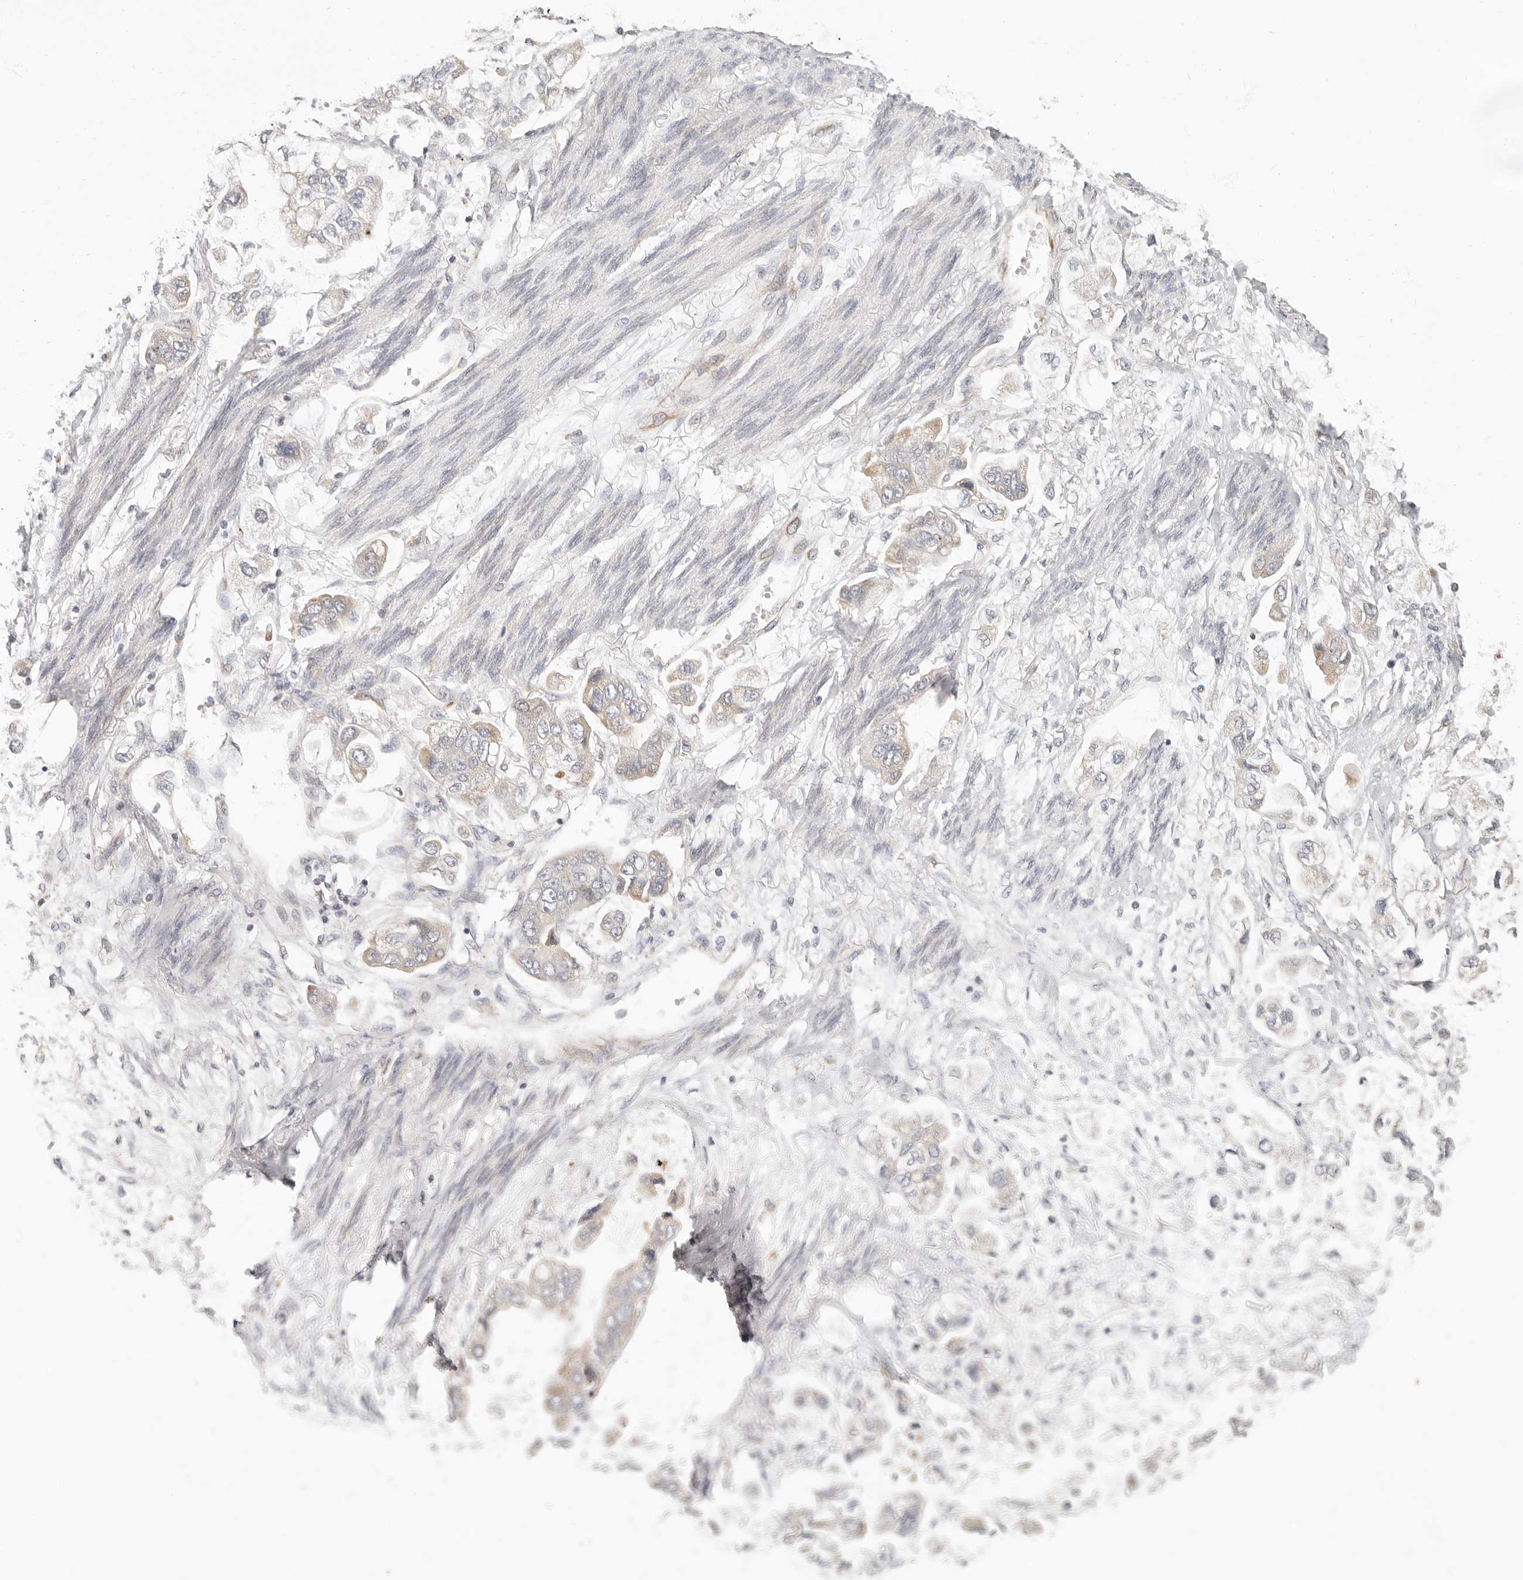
{"staining": {"intensity": "negative", "quantity": "none", "location": "none"}, "tissue": "stomach cancer", "cell_type": "Tumor cells", "image_type": "cancer", "snomed": [{"axis": "morphology", "description": "Adenocarcinoma, NOS"}, {"axis": "topography", "description": "Stomach"}], "caption": "Immunohistochemical staining of stomach adenocarcinoma demonstrates no significant staining in tumor cells.", "gene": "SPRING1", "patient": {"sex": "male", "age": 62}}